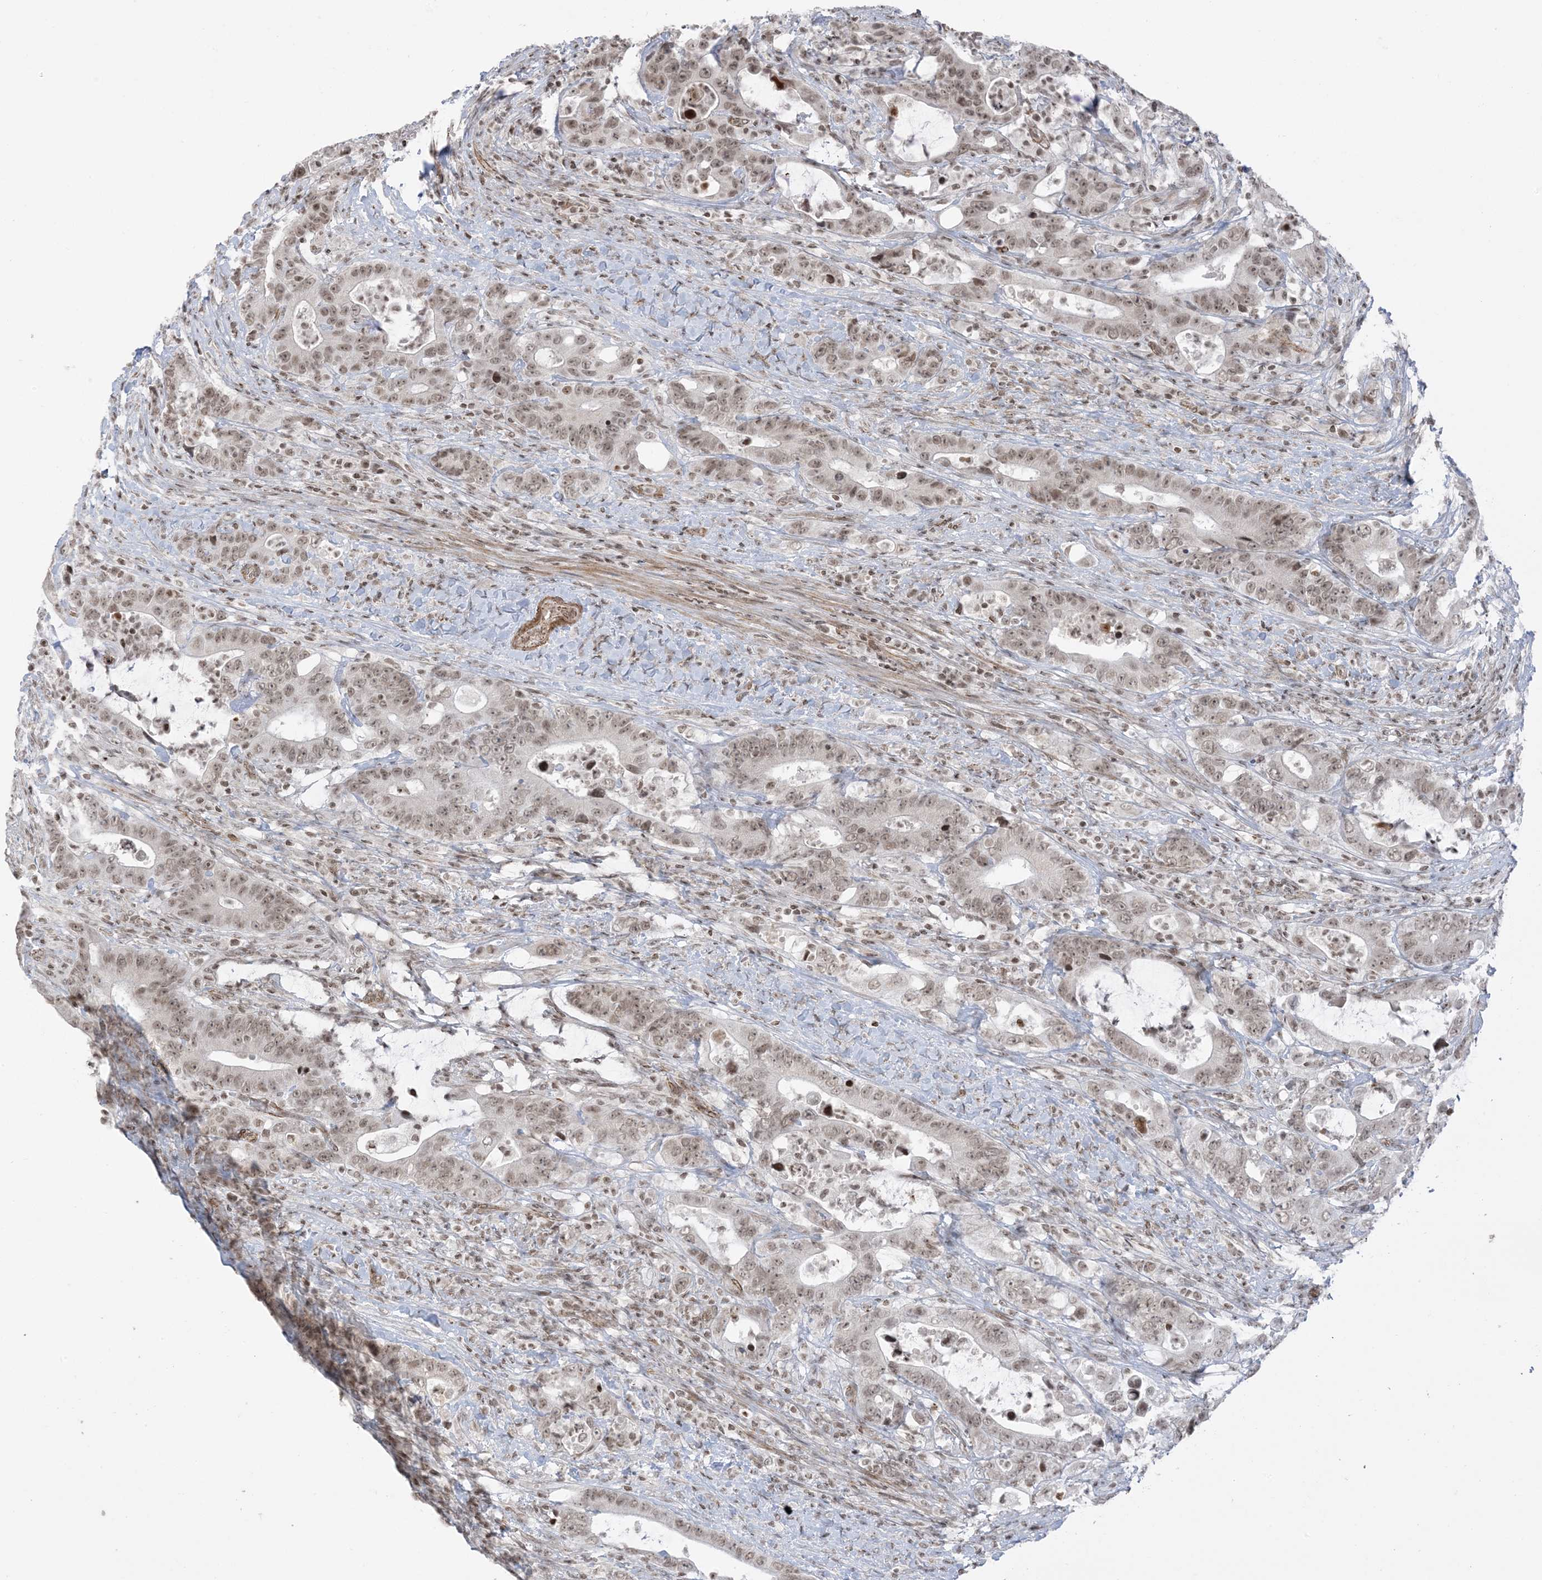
{"staining": {"intensity": "weak", "quantity": ">75%", "location": "nuclear"}, "tissue": "colorectal cancer", "cell_type": "Tumor cells", "image_type": "cancer", "snomed": [{"axis": "morphology", "description": "Adenocarcinoma, NOS"}, {"axis": "topography", "description": "Colon"}], "caption": "A histopathology image of human adenocarcinoma (colorectal) stained for a protein shows weak nuclear brown staining in tumor cells.", "gene": "METAP1D", "patient": {"sex": "female", "age": 75}}